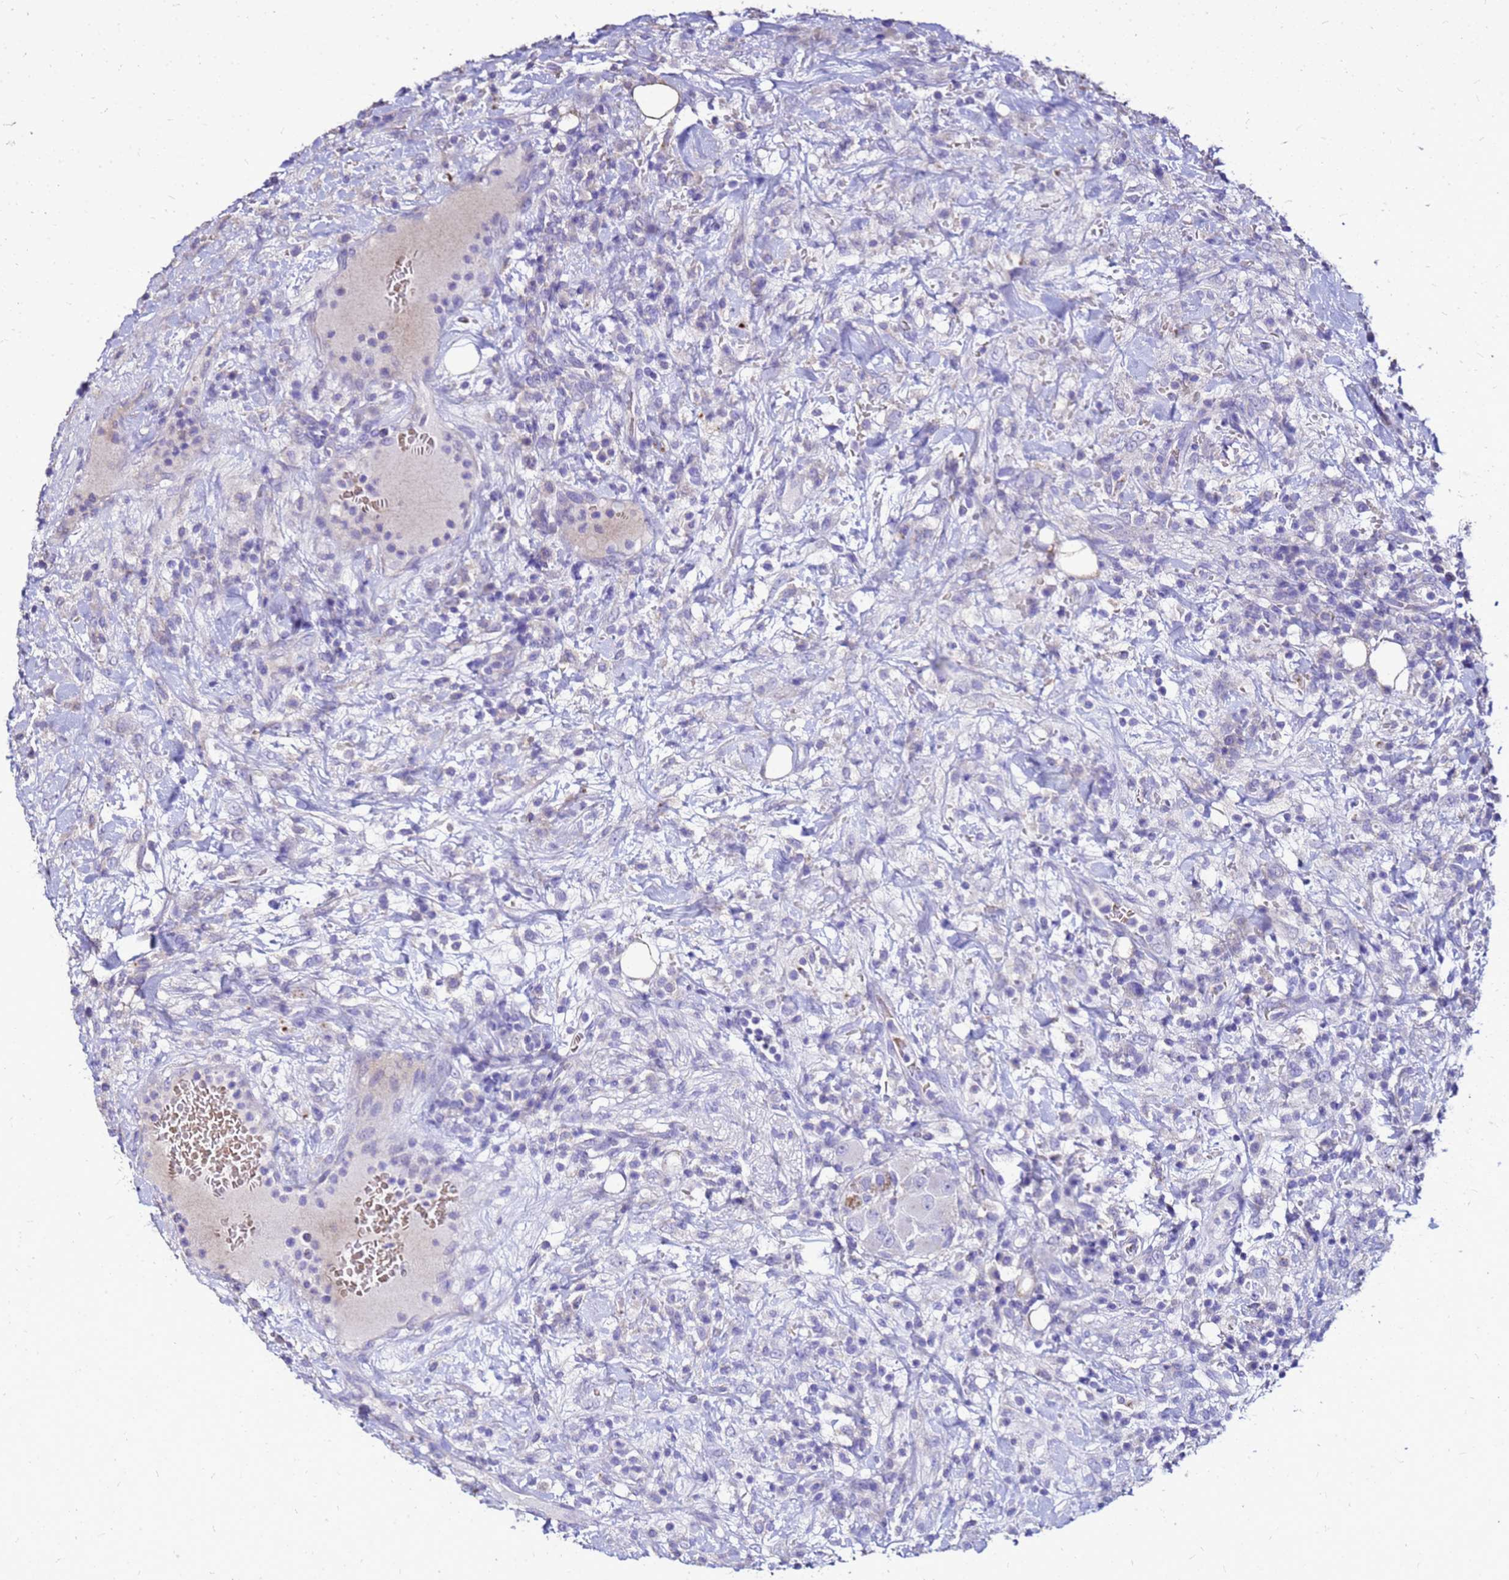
{"staining": {"intensity": "negative", "quantity": "none", "location": "none"}, "tissue": "lymphoma", "cell_type": "Tumor cells", "image_type": "cancer", "snomed": [{"axis": "morphology", "description": "Malignant lymphoma, non-Hodgkin's type, High grade"}, {"axis": "topography", "description": "Colon"}], "caption": "Tumor cells are negative for protein expression in human high-grade malignant lymphoma, non-Hodgkin's type.", "gene": "S100A2", "patient": {"sex": "female", "age": 53}}